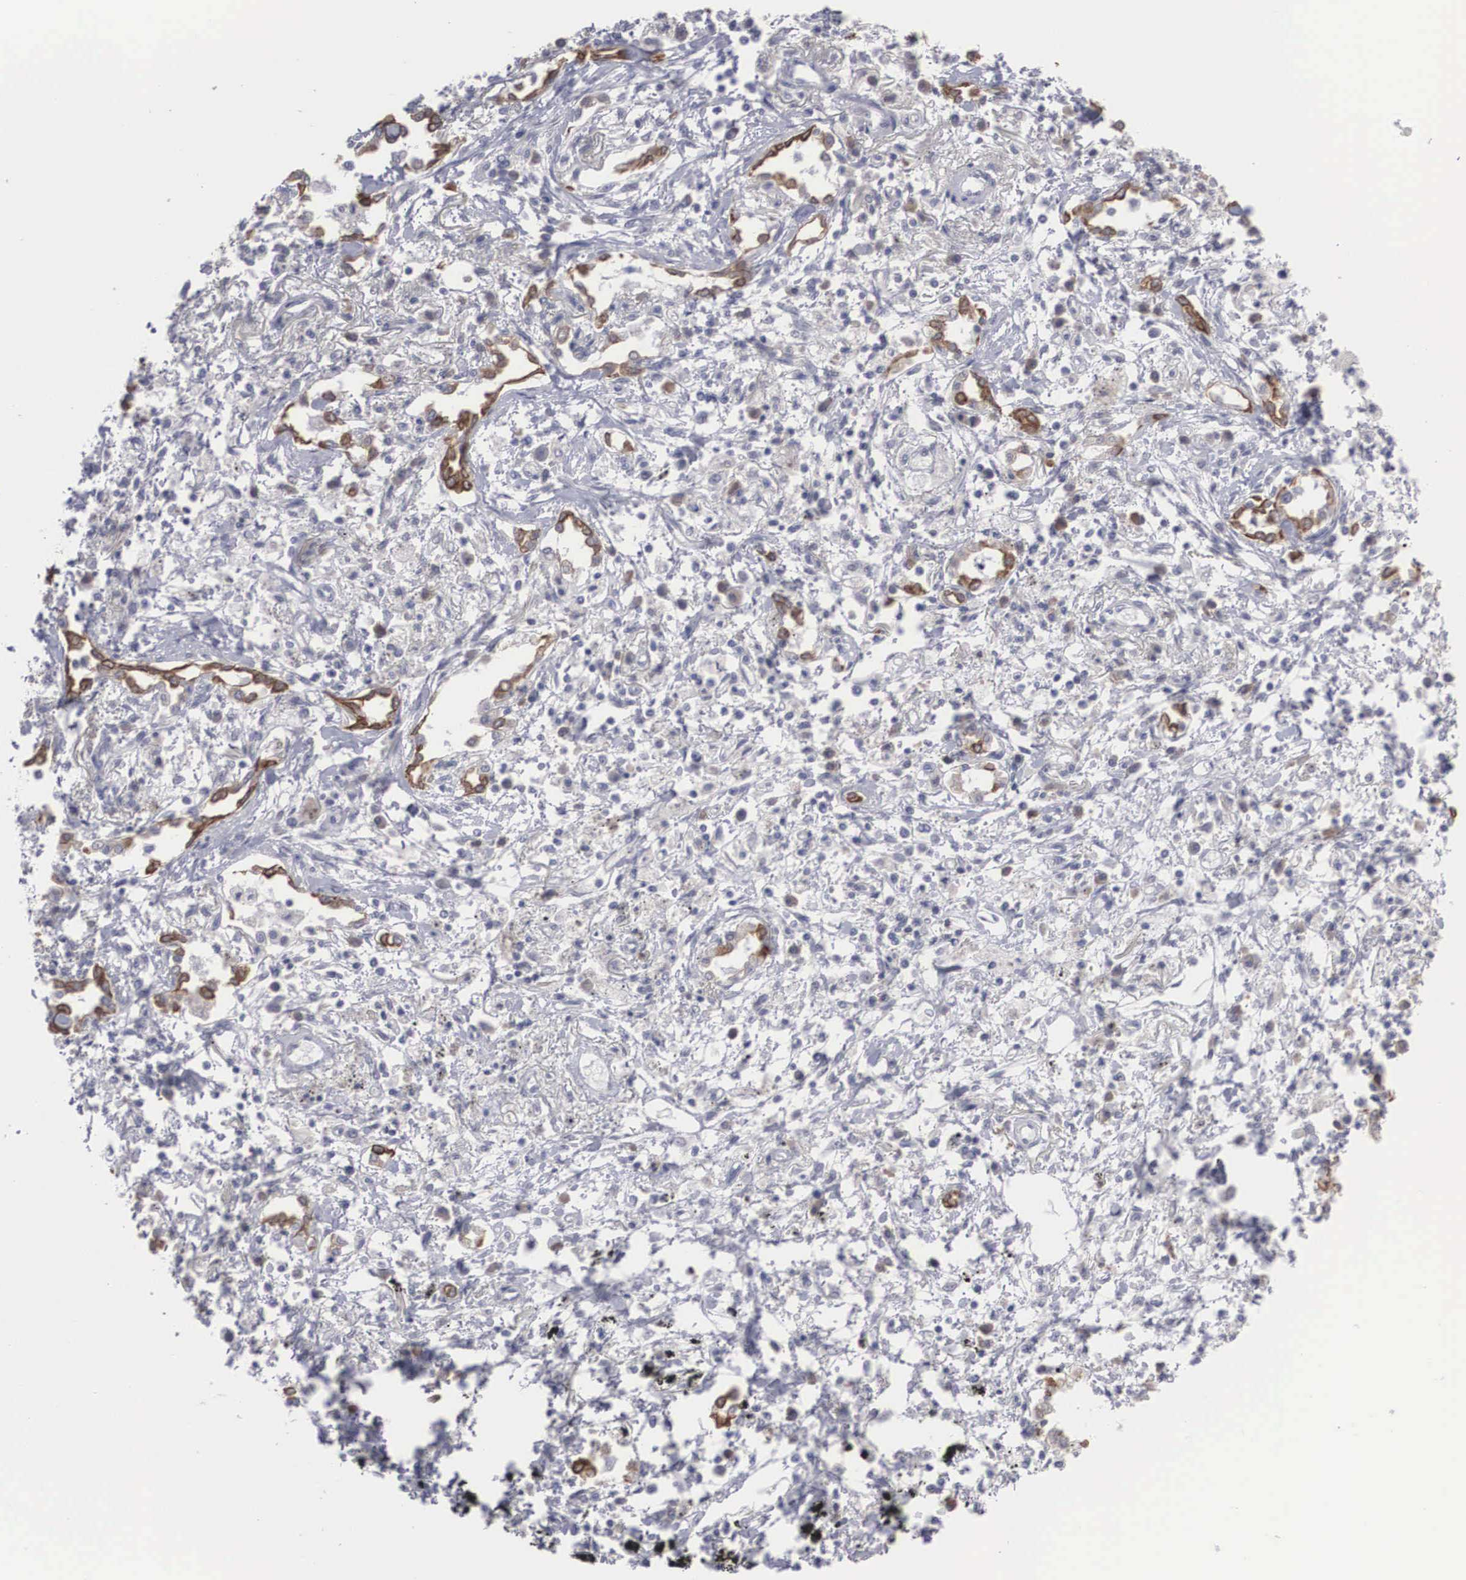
{"staining": {"intensity": "weak", "quantity": "<25%", "location": "cytoplasmic/membranous"}, "tissue": "lung cancer", "cell_type": "Tumor cells", "image_type": "cancer", "snomed": [{"axis": "morphology", "description": "Adenocarcinoma, NOS"}, {"axis": "topography", "description": "Lung"}], "caption": "Photomicrograph shows no protein expression in tumor cells of lung adenocarcinoma tissue.", "gene": "WDR89", "patient": {"sex": "male", "age": 60}}